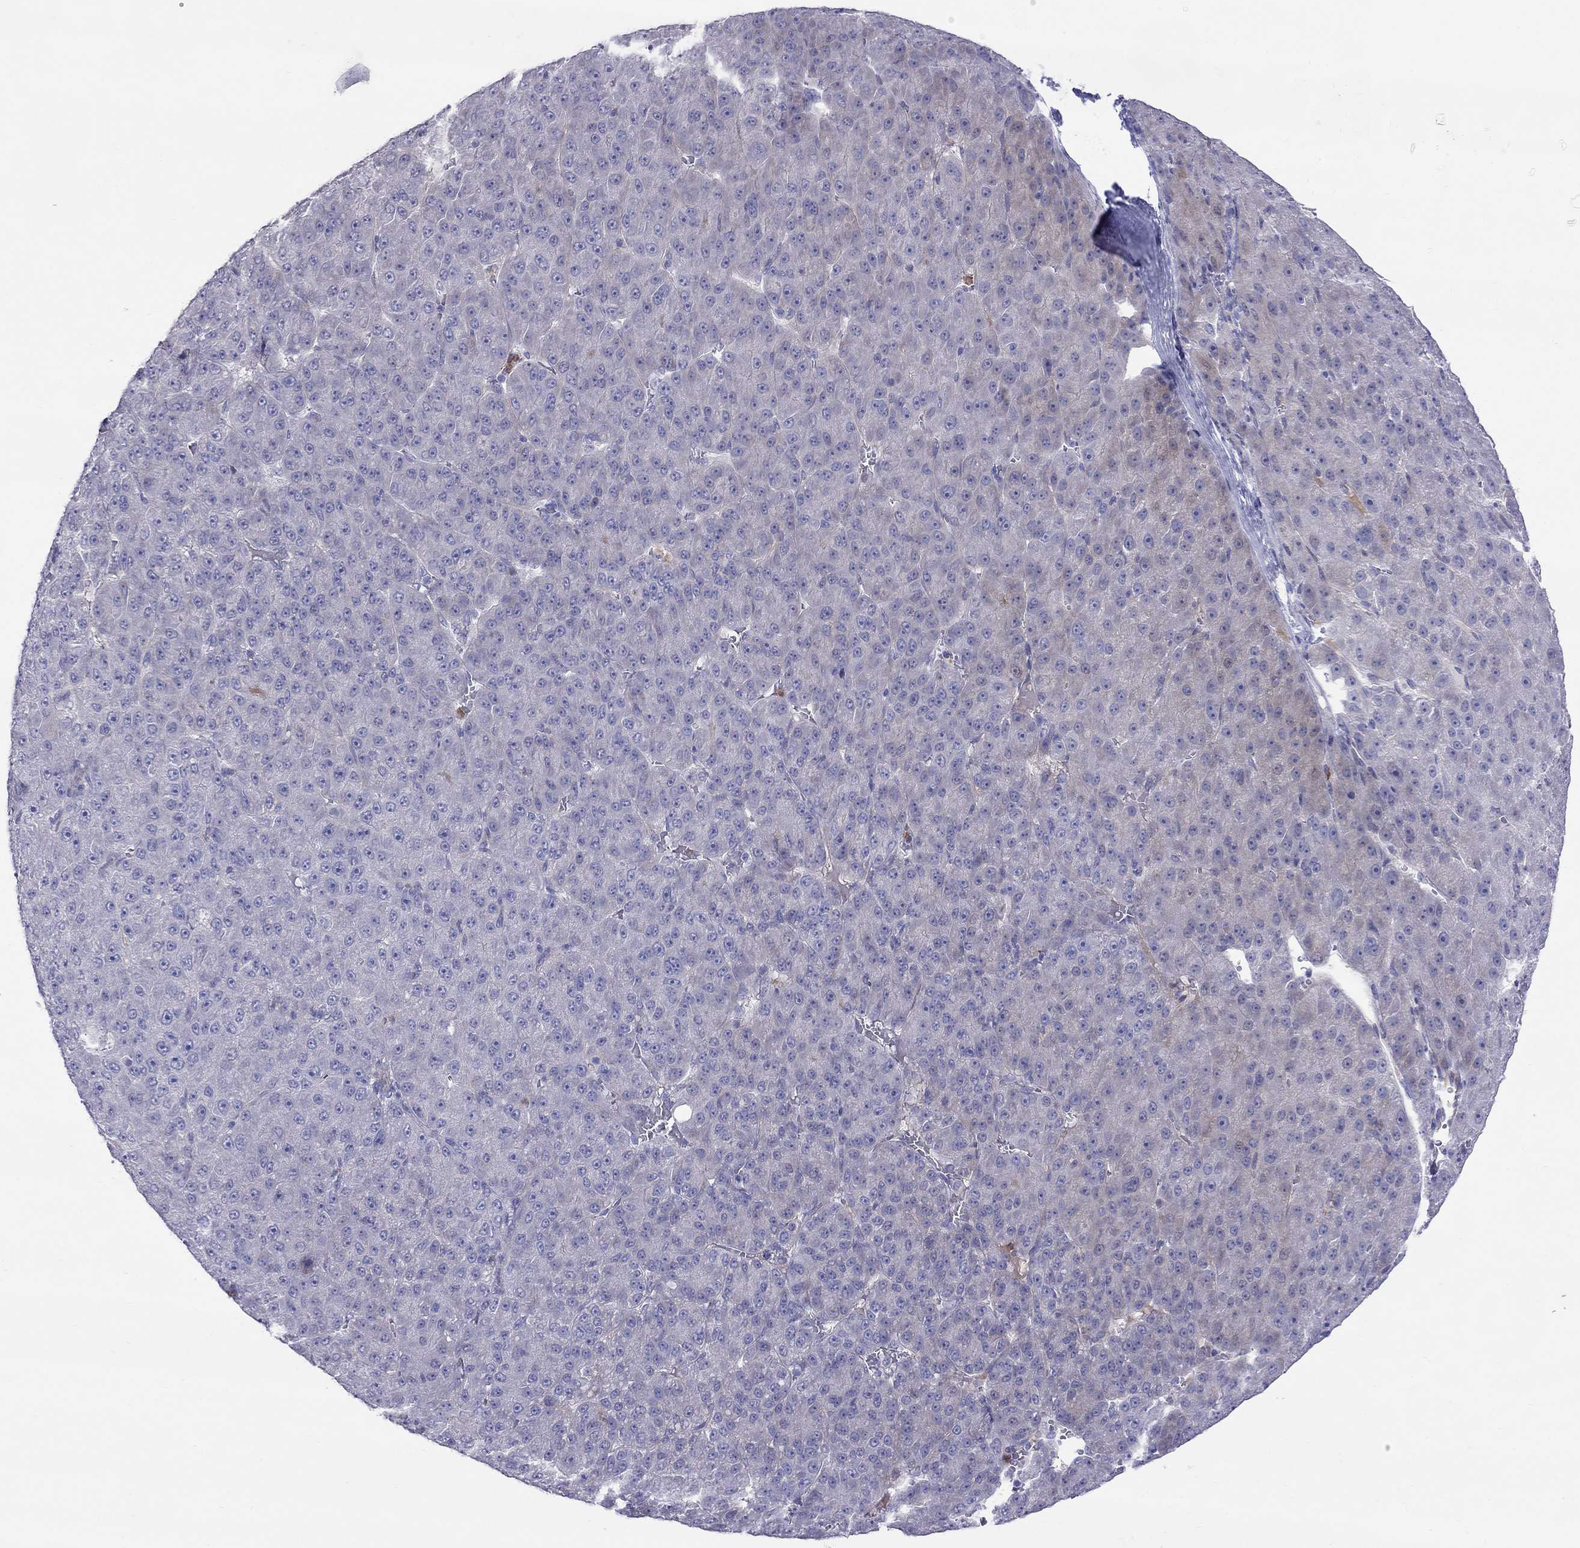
{"staining": {"intensity": "negative", "quantity": "none", "location": "none"}, "tissue": "liver cancer", "cell_type": "Tumor cells", "image_type": "cancer", "snomed": [{"axis": "morphology", "description": "Carcinoma, Hepatocellular, NOS"}, {"axis": "topography", "description": "Liver"}], "caption": "Photomicrograph shows no significant protein expression in tumor cells of liver hepatocellular carcinoma. (DAB (3,3'-diaminobenzidine) IHC with hematoxylin counter stain).", "gene": "SPINT4", "patient": {"sex": "male", "age": 67}}